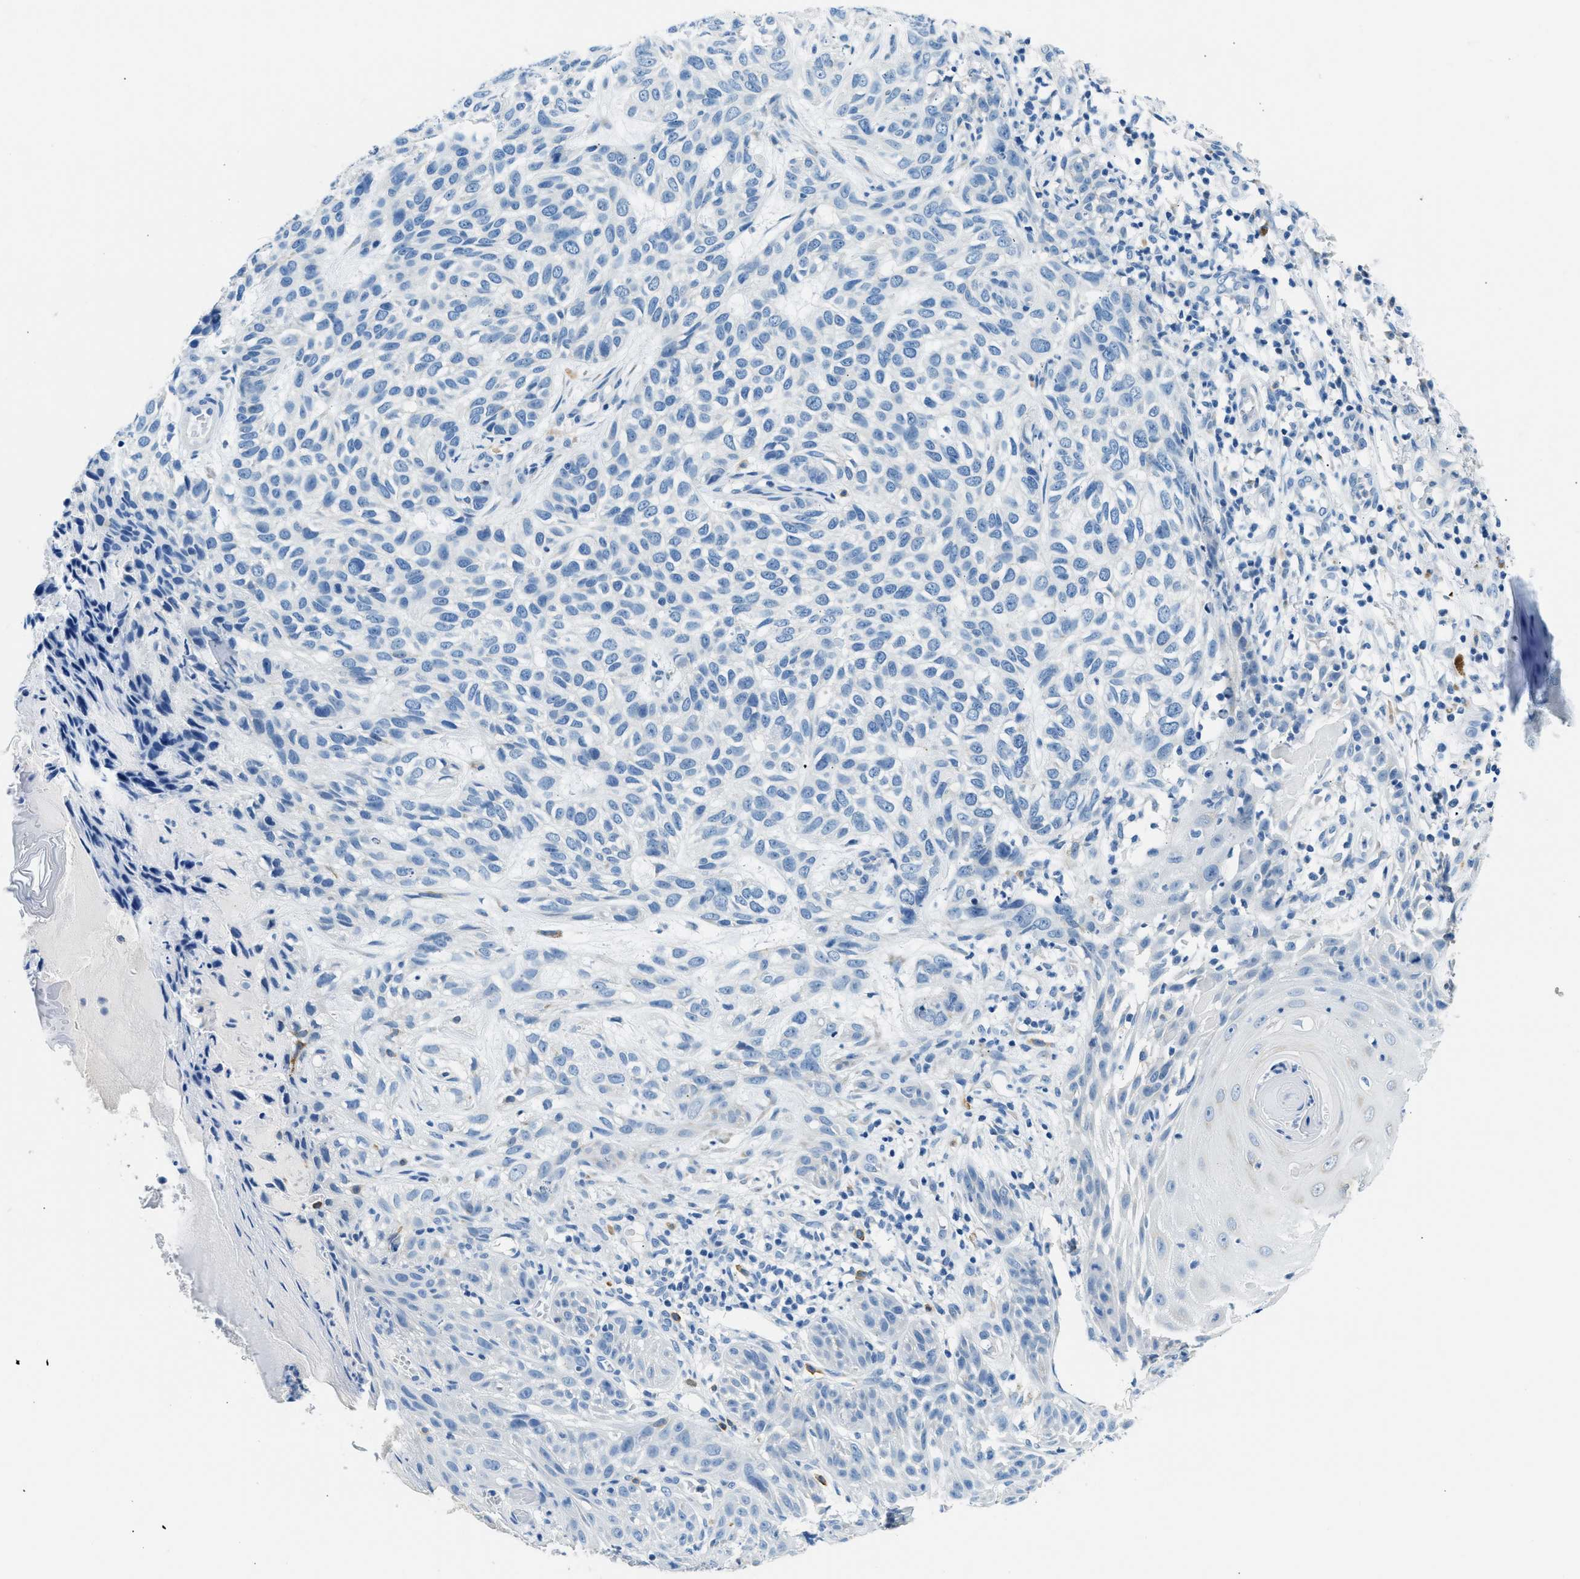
{"staining": {"intensity": "negative", "quantity": "none", "location": "none"}, "tissue": "skin cancer", "cell_type": "Tumor cells", "image_type": "cancer", "snomed": [{"axis": "morphology", "description": "Normal tissue, NOS"}, {"axis": "morphology", "description": "Basal cell carcinoma"}, {"axis": "topography", "description": "Skin"}], "caption": "Immunohistochemistry (IHC) micrograph of neoplastic tissue: human skin cancer (basal cell carcinoma) stained with DAB shows no significant protein positivity in tumor cells. Nuclei are stained in blue.", "gene": "CLDN18", "patient": {"sex": "male", "age": 79}}